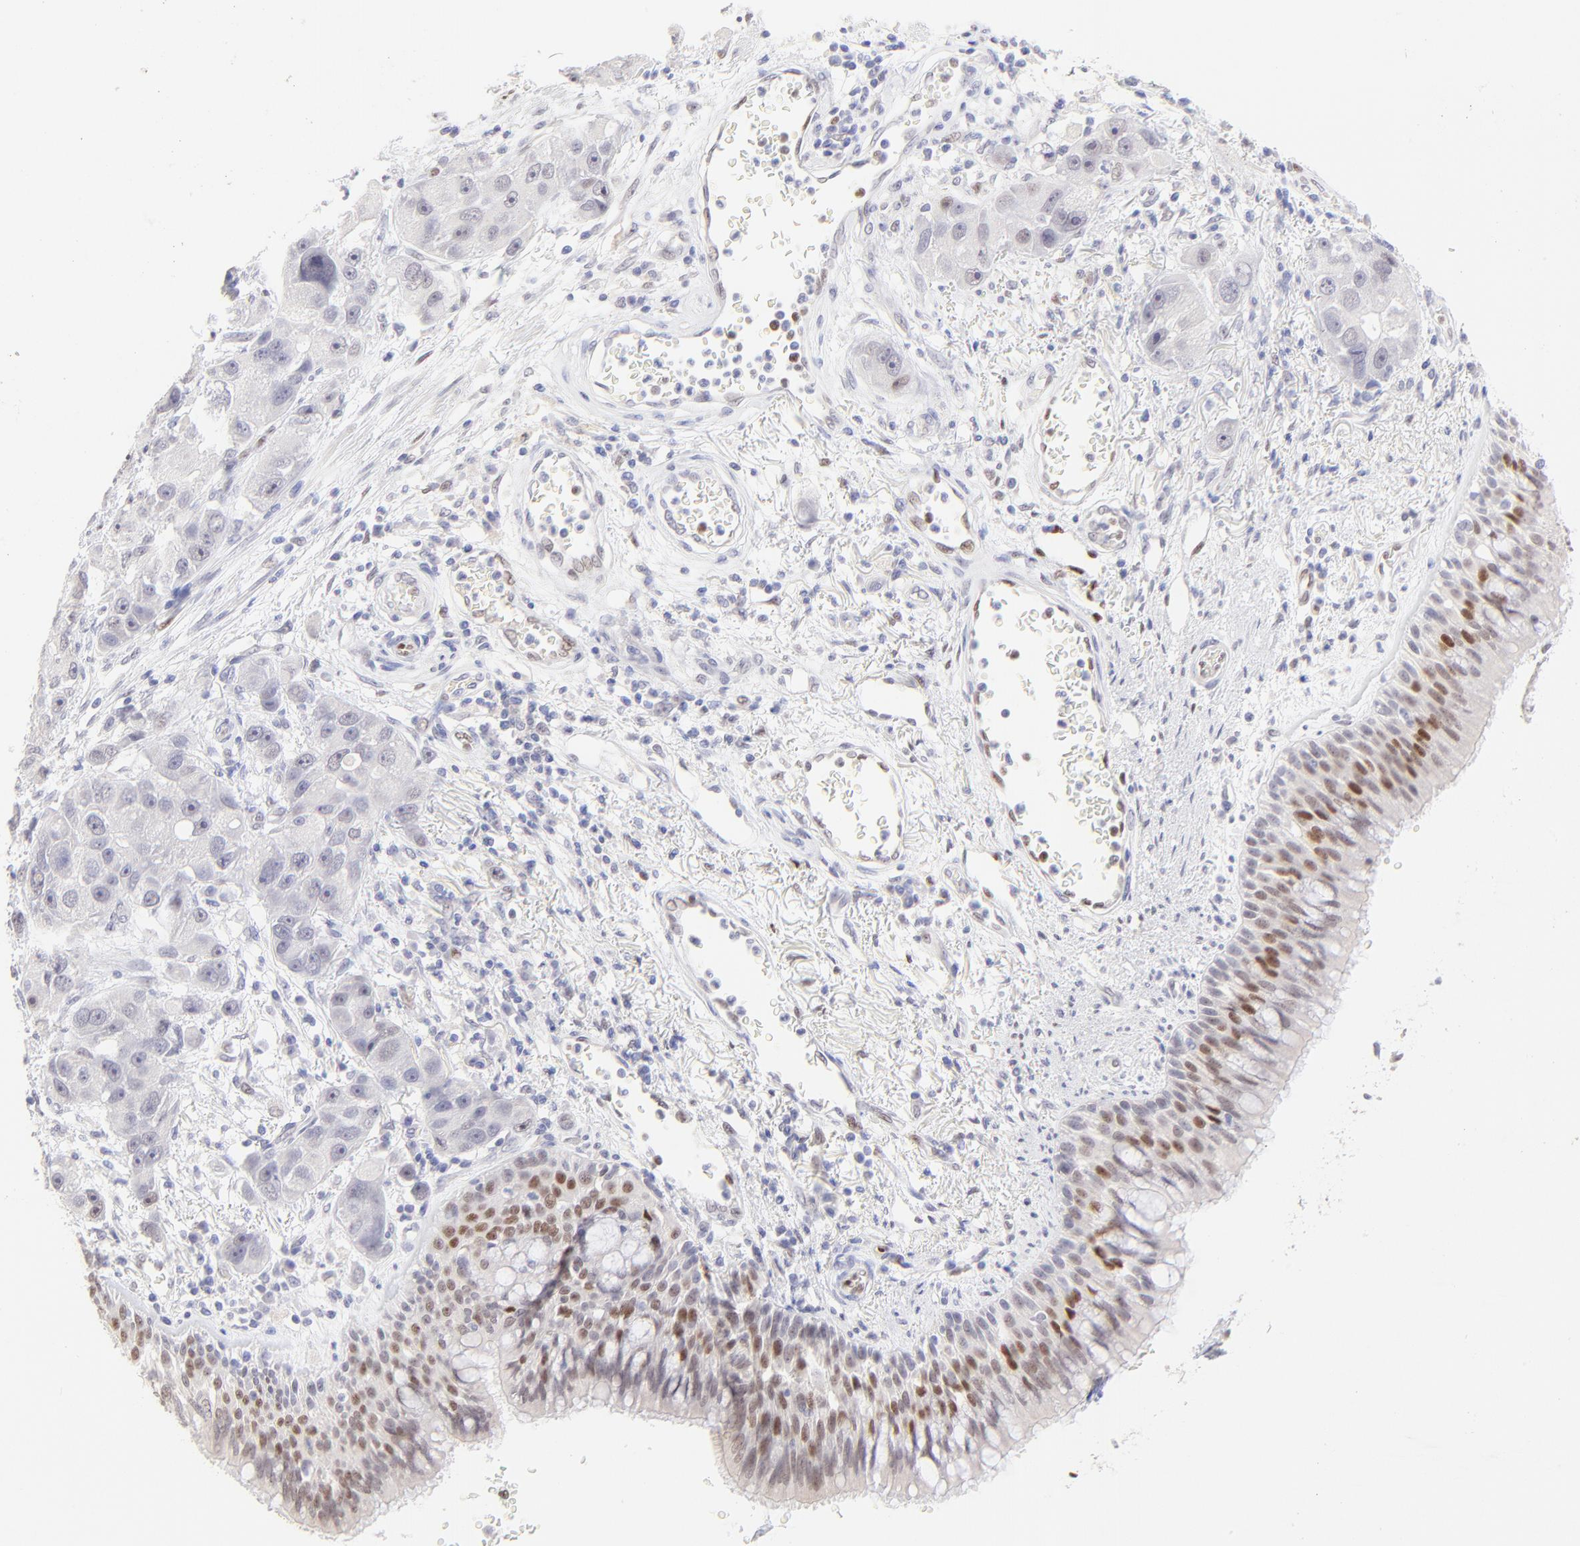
{"staining": {"intensity": "strong", "quantity": "25%-75%", "location": "nuclear"}, "tissue": "bronchus", "cell_type": "Respiratory epithelial cells", "image_type": "normal", "snomed": [{"axis": "morphology", "description": "Normal tissue, NOS"}, {"axis": "morphology", "description": "Adenocarcinoma, NOS"}, {"axis": "morphology", "description": "Adenocarcinoma, metastatic, NOS"}, {"axis": "topography", "description": "Lymph node"}, {"axis": "topography", "description": "Bronchus"}, {"axis": "topography", "description": "Lung"}], "caption": "Benign bronchus exhibits strong nuclear staining in approximately 25%-75% of respiratory epithelial cells, visualized by immunohistochemistry.", "gene": "KLF4", "patient": {"sex": "female", "age": 54}}